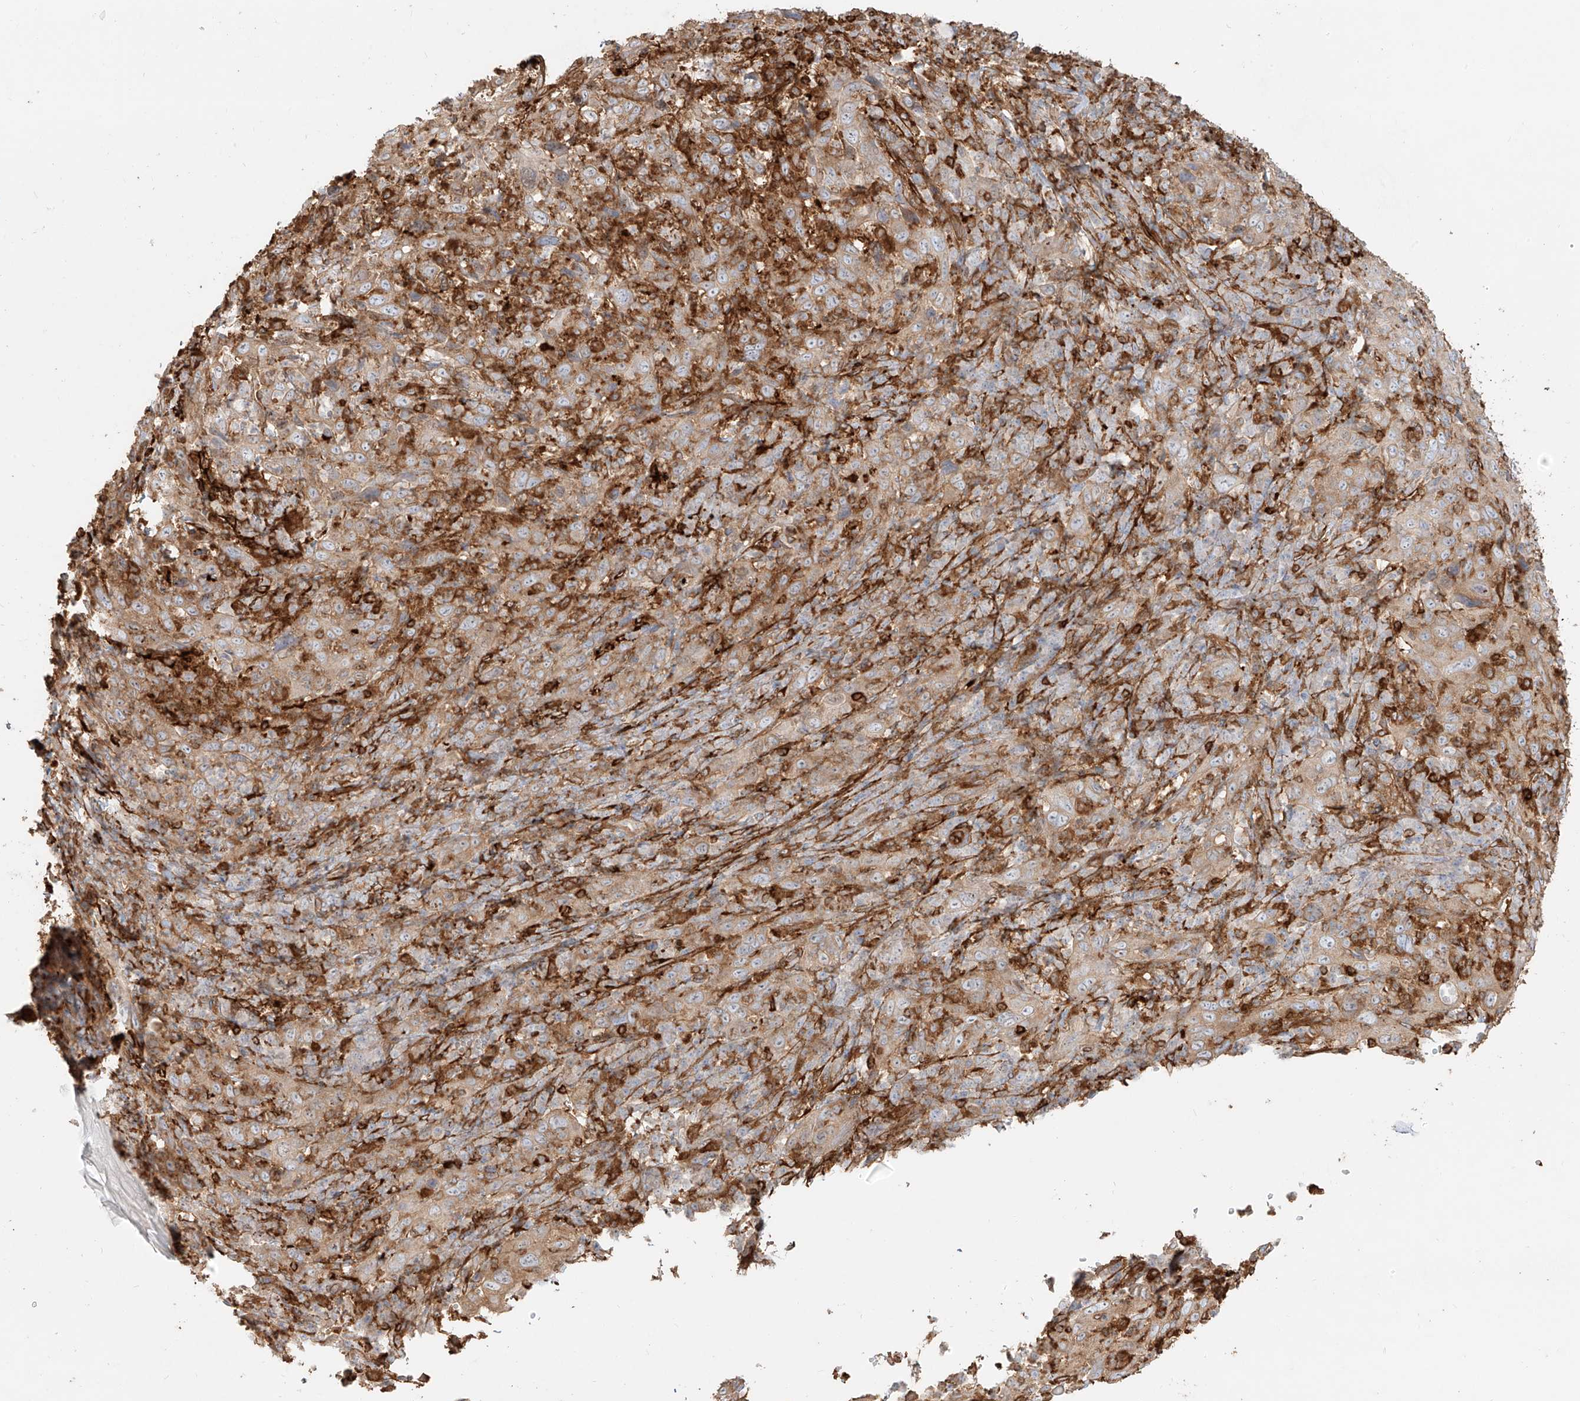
{"staining": {"intensity": "moderate", "quantity": ">75%", "location": "cytoplasmic/membranous"}, "tissue": "cervical cancer", "cell_type": "Tumor cells", "image_type": "cancer", "snomed": [{"axis": "morphology", "description": "Squamous cell carcinoma, NOS"}, {"axis": "topography", "description": "Cervix"}], "caption": "A histopathology image of cervical cancer stained for a protein exhibits moderate cytoplasmic/membranous brown staining in tumor cells.", "gene": "SNX9", "patient": {"sex": "female", "age": 46}}